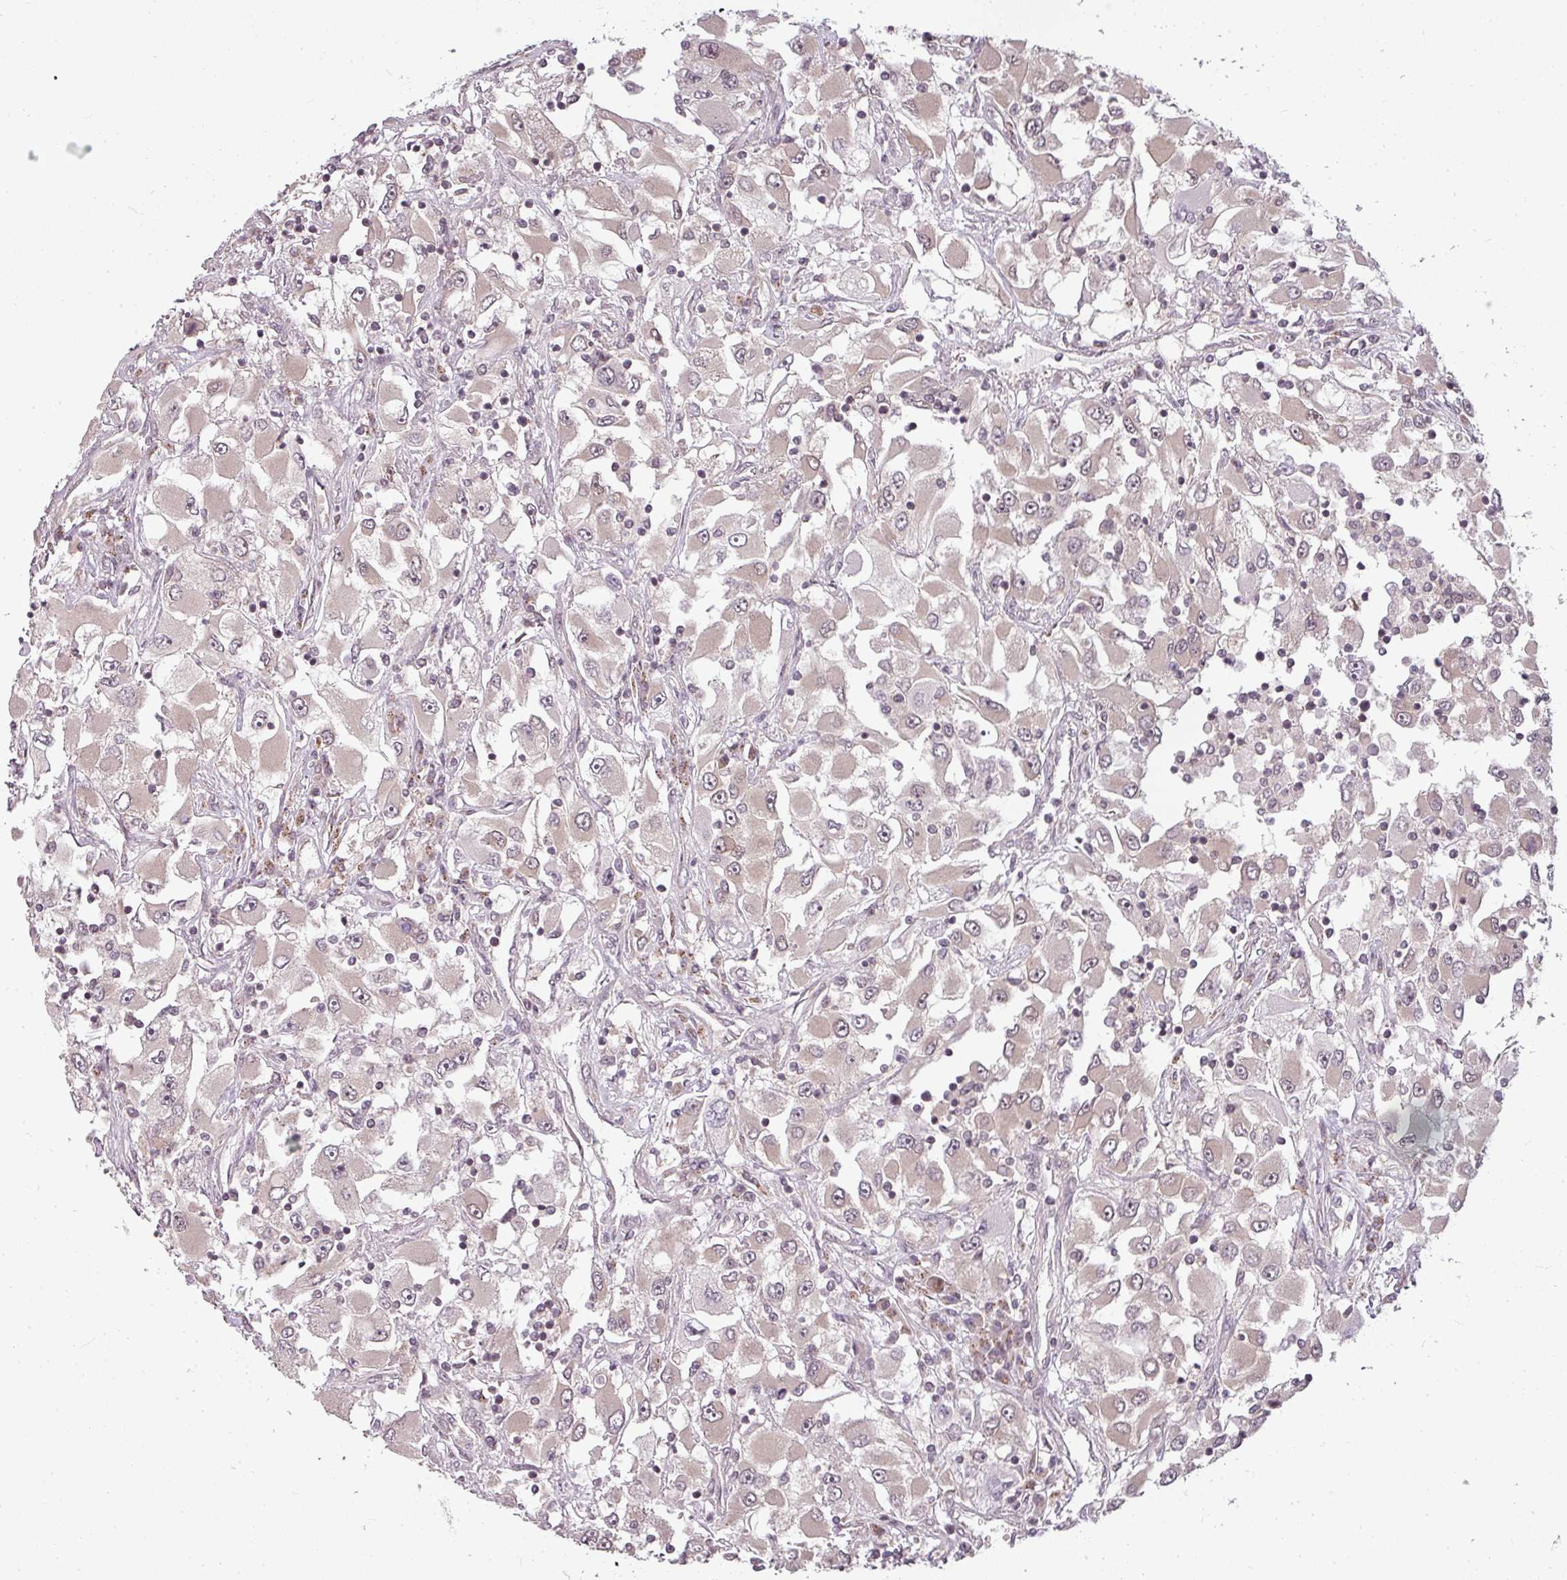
{"staining": {"intensity": "negative", "quantity": "none", "location": "none"}, "tissue": "renal cancer", "cell_type": "Tumor cells", "image_type": "cancer", "snomed": [{"axis": "morphology", "description": "Adenocarcinoma, NOS"}, {"axis": "topography", "description": "Kidney"}], "caption": "This micrograph is of renal cancer stained with IHC to label a protein in brown with the nuclei are counter-stained blue. There is no expression in tumor cells. (DAB immunohistochemistry (IHC) with hematoxylin counter stain).", "gene": "CLIC1", "patient": {"sex": "female", "age": 52}}